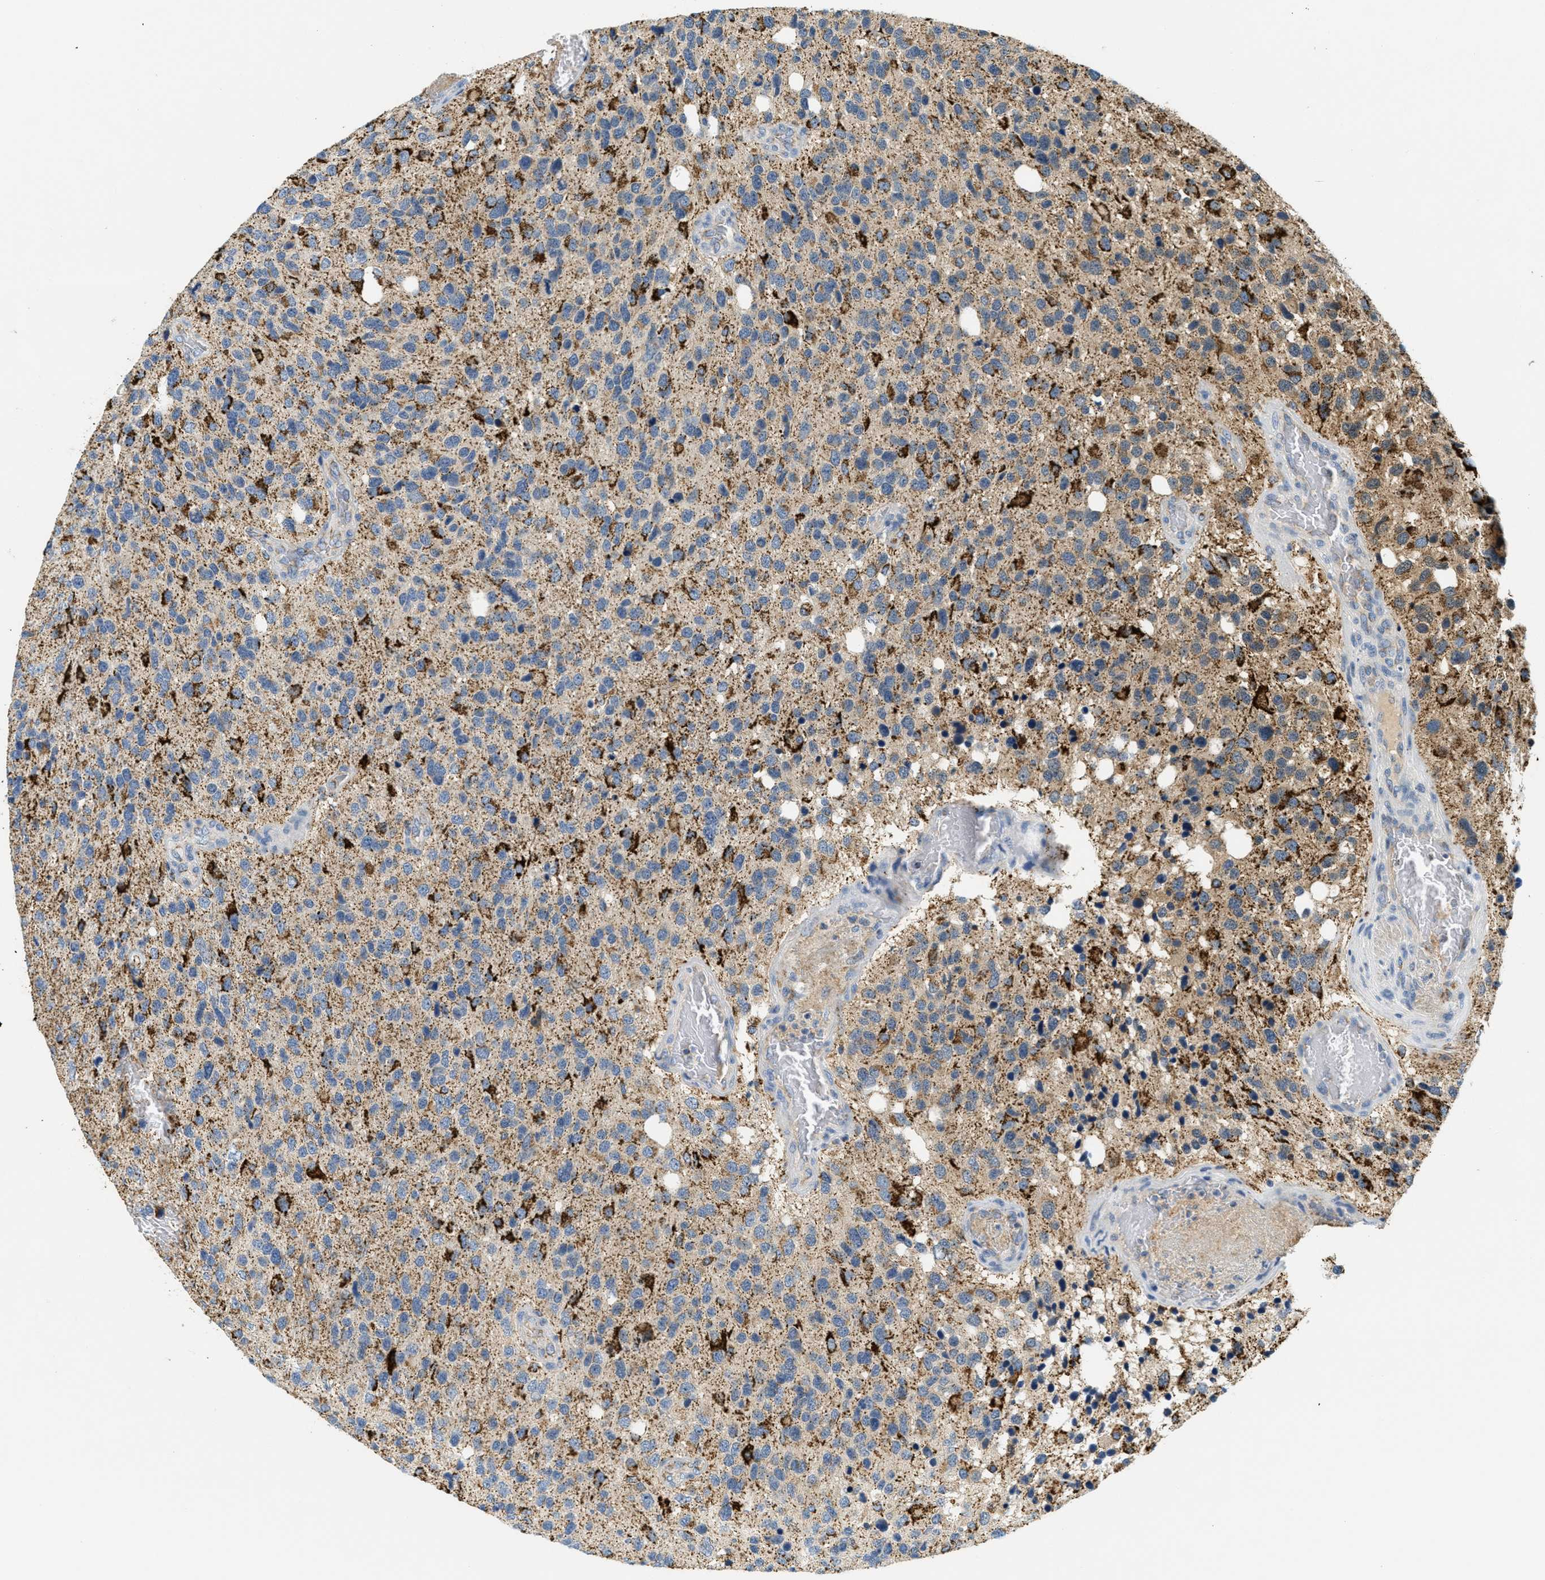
{"staining": {"intensity": "strong", "quantity": "<25%", "location": "cytoplasmic/membranous"}, "tissue": "glioma", "cell_type": "Tumor cells", "image_type": "cancer", "snomed": [{"axis": "morphology", "description": "Glioma, malignant, High grade"}, {"axis": "topography", "description": "Brain"}], "caption": "Immunohistochemical staining of human high-grade glioma (malignant) demonstrates strong cytoplasmic/membranous protein positivity in approximately <25% of tumor cells.", "gene": "HLCS", "patient": {"sex": "female", "age": 58}}